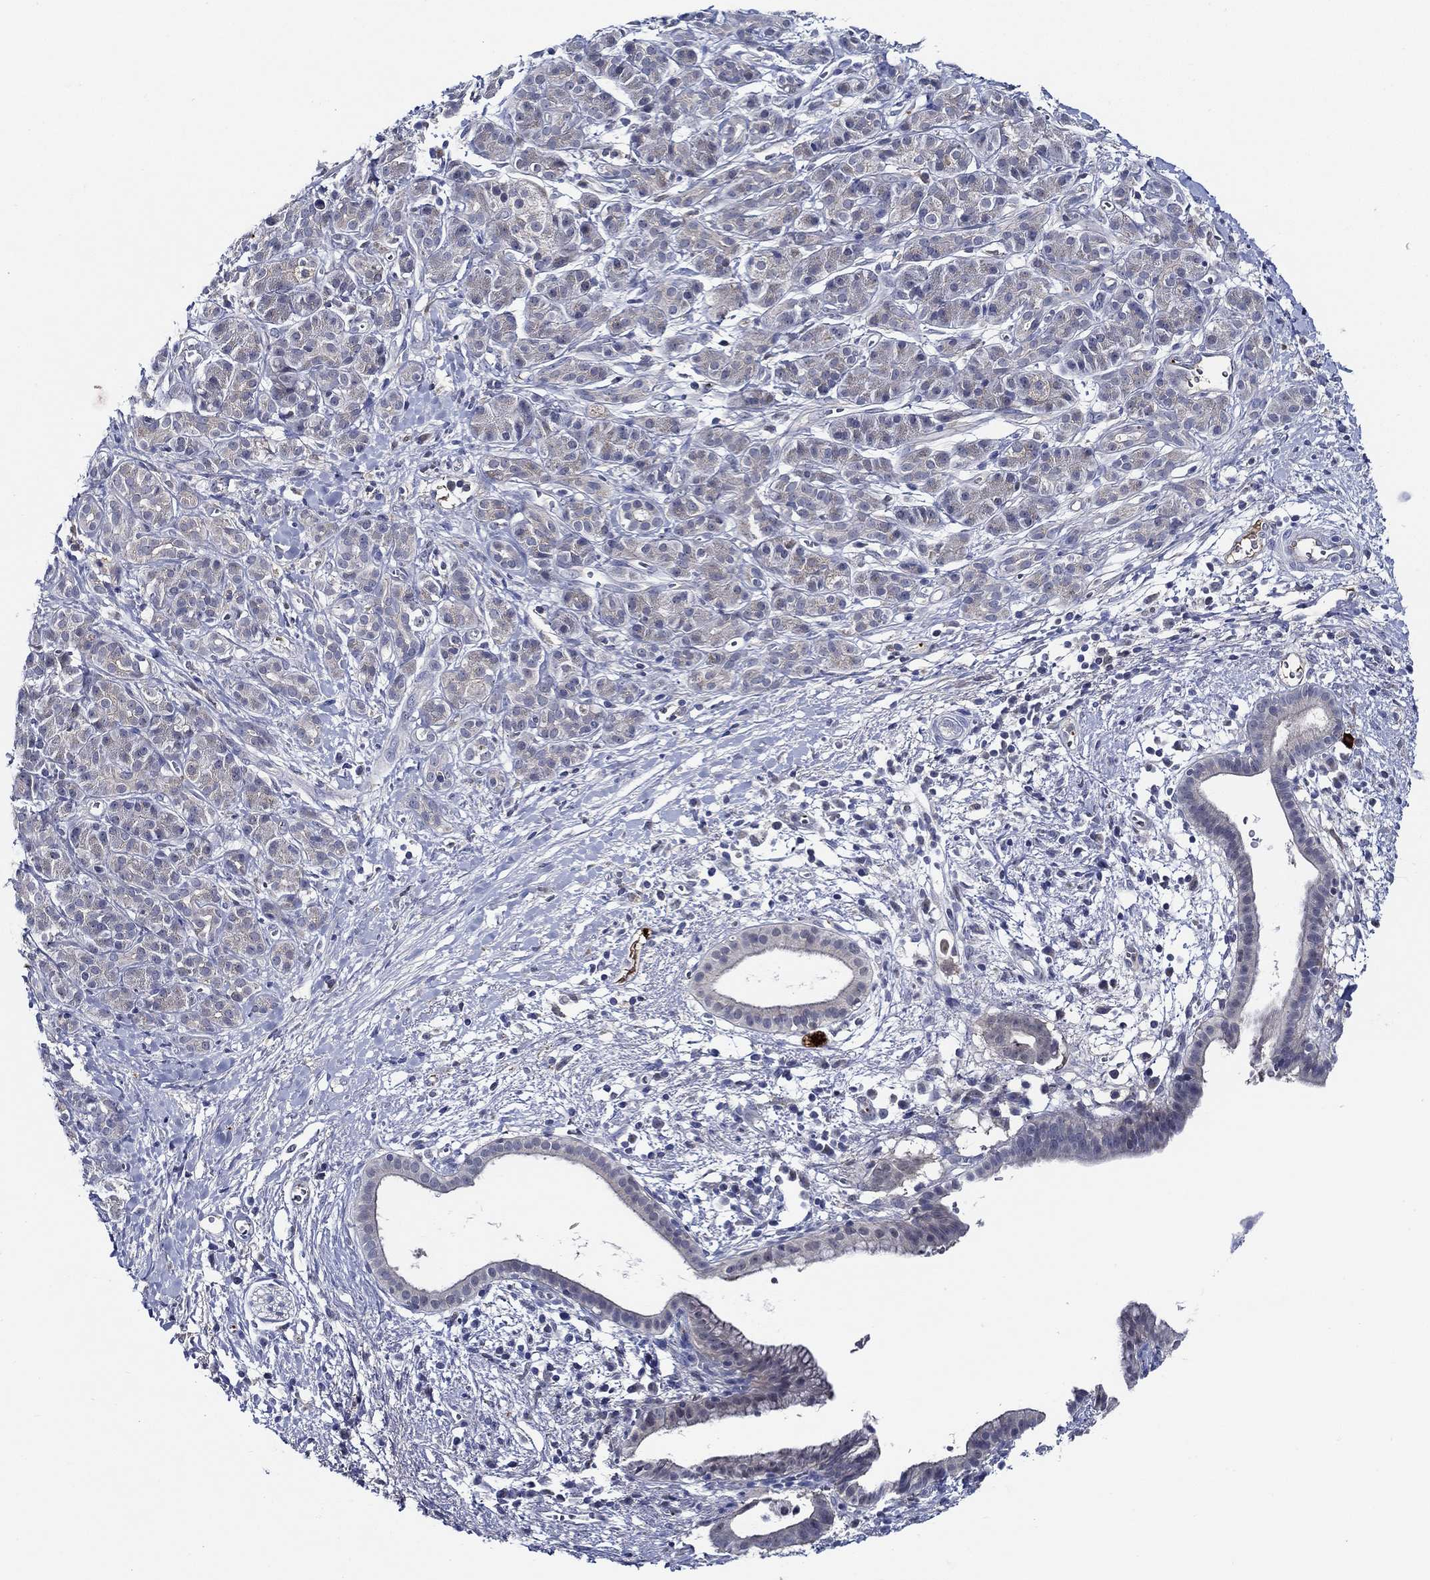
{"staining": {"intensity": "negative", "quantity": "none", "location": "none"}, "tissue": "pancreatic cancer", "cell_type": "Tumor cells", "image_type": "cancer", "snomed": [{"axis": "morphology", "description": "Adenocarcinoma, NOS"}, {"axis": "topography", "description": "Pancreas"}], "caption": "Immunohistochemical staining of human pancreatic cancer shows no significant expression in tumor cells.", "gene": "ALOX12", "patient": {"sex": "male", "age": 61}}